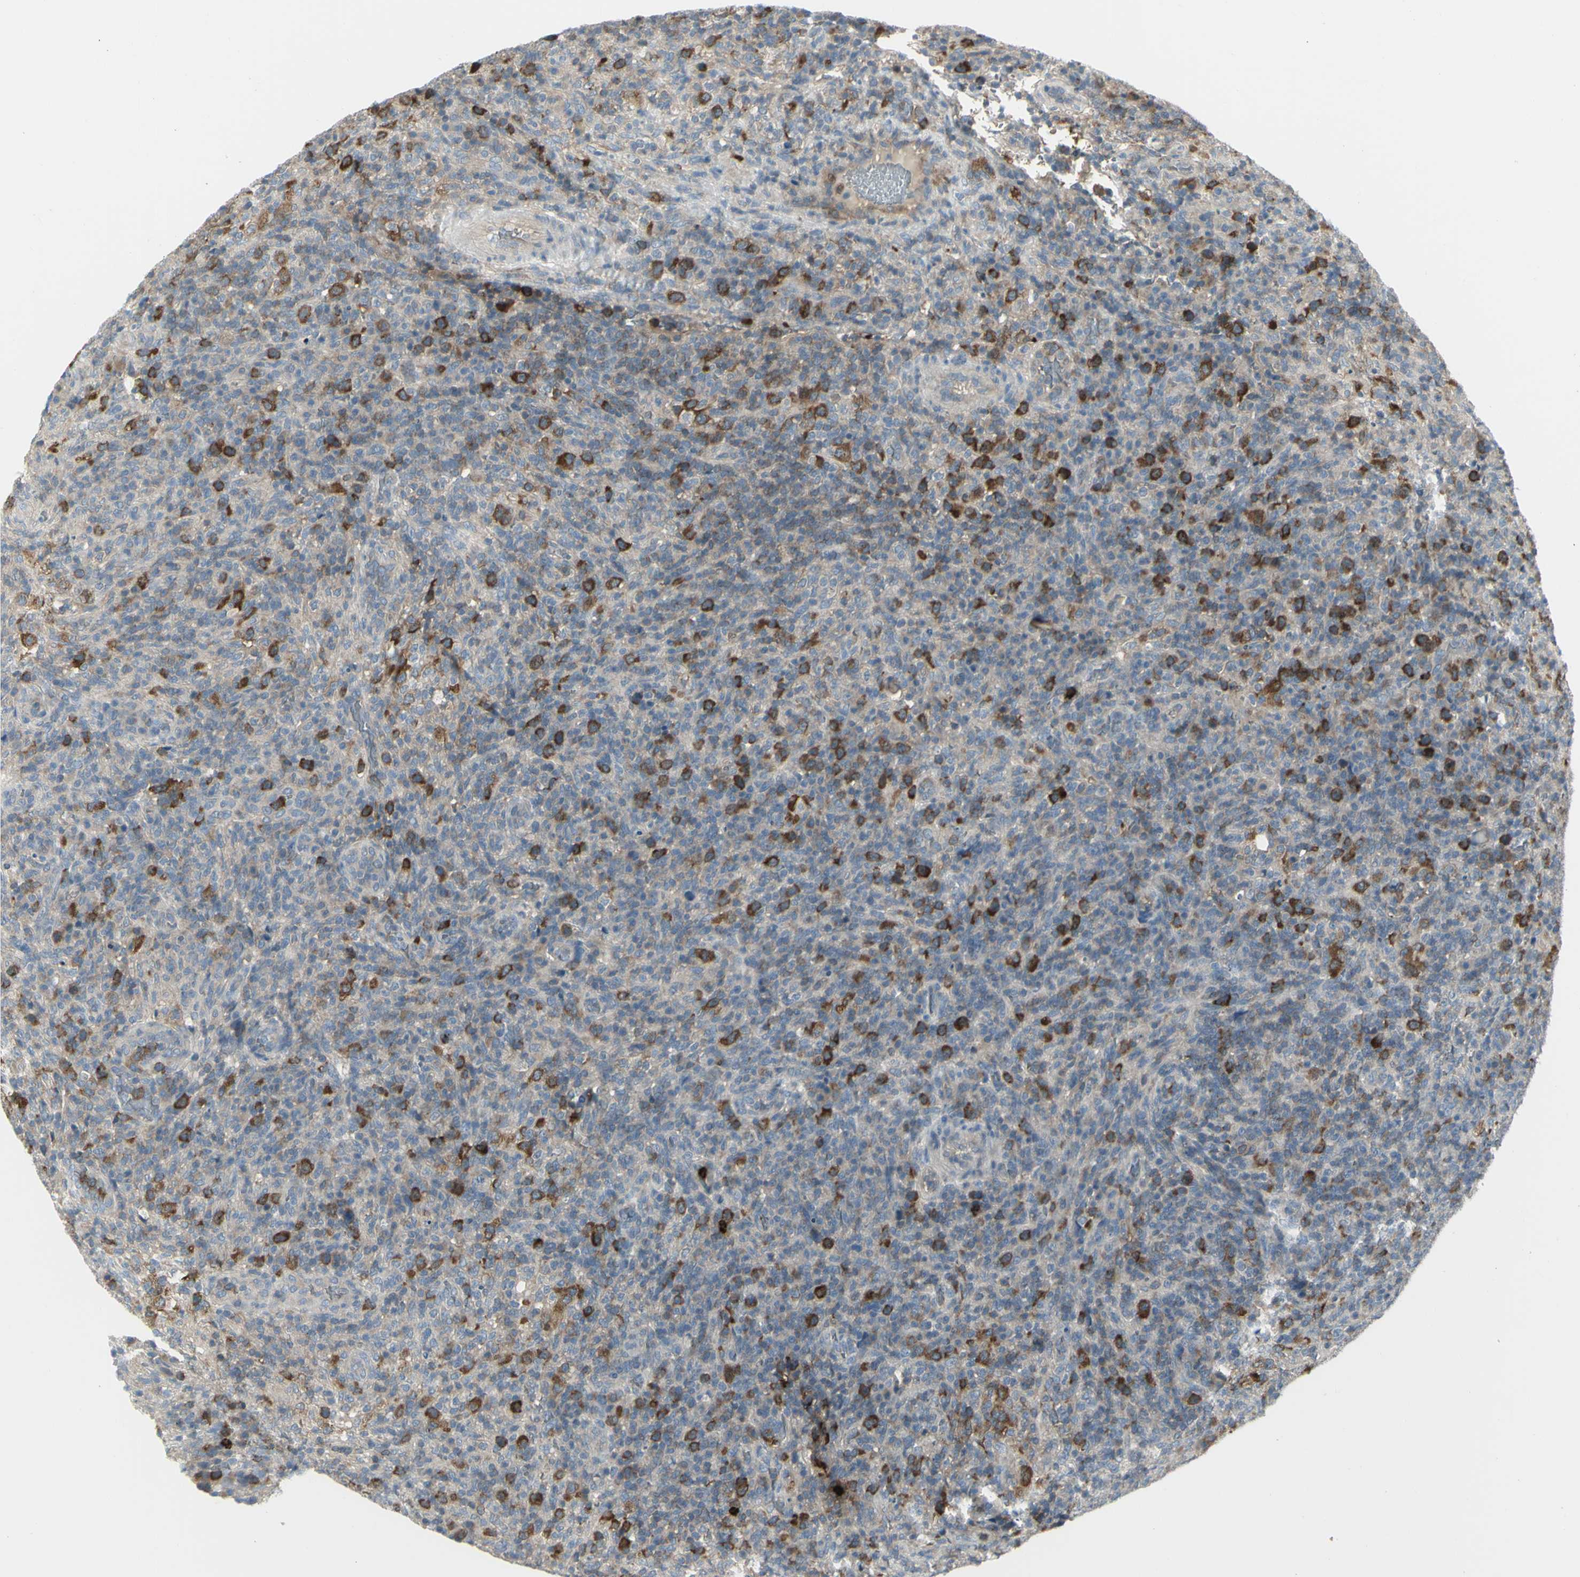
{"staining": {"intensity": "strong", "quantity": "<25%", "location": "cytoplasmic/membranous"}, "tissue": "lymphoma", "cell_type": "Tumor cells", "image_type": "cancer", "snomed": [{"axis": "morphology", "description": "Malignant lymphoma, non-Hodgkin's type, High grade"}, {"axis": "topography", "description": "Lymph node"}], "caption": "DAB immunohistochemical staining of lymphoma demonstrates strong cytoplasmic/membranous protein expression in approximately <25% of tumor cells.", "gene": "CCNB2", "patient": {"sex": "female", "age": 76}}